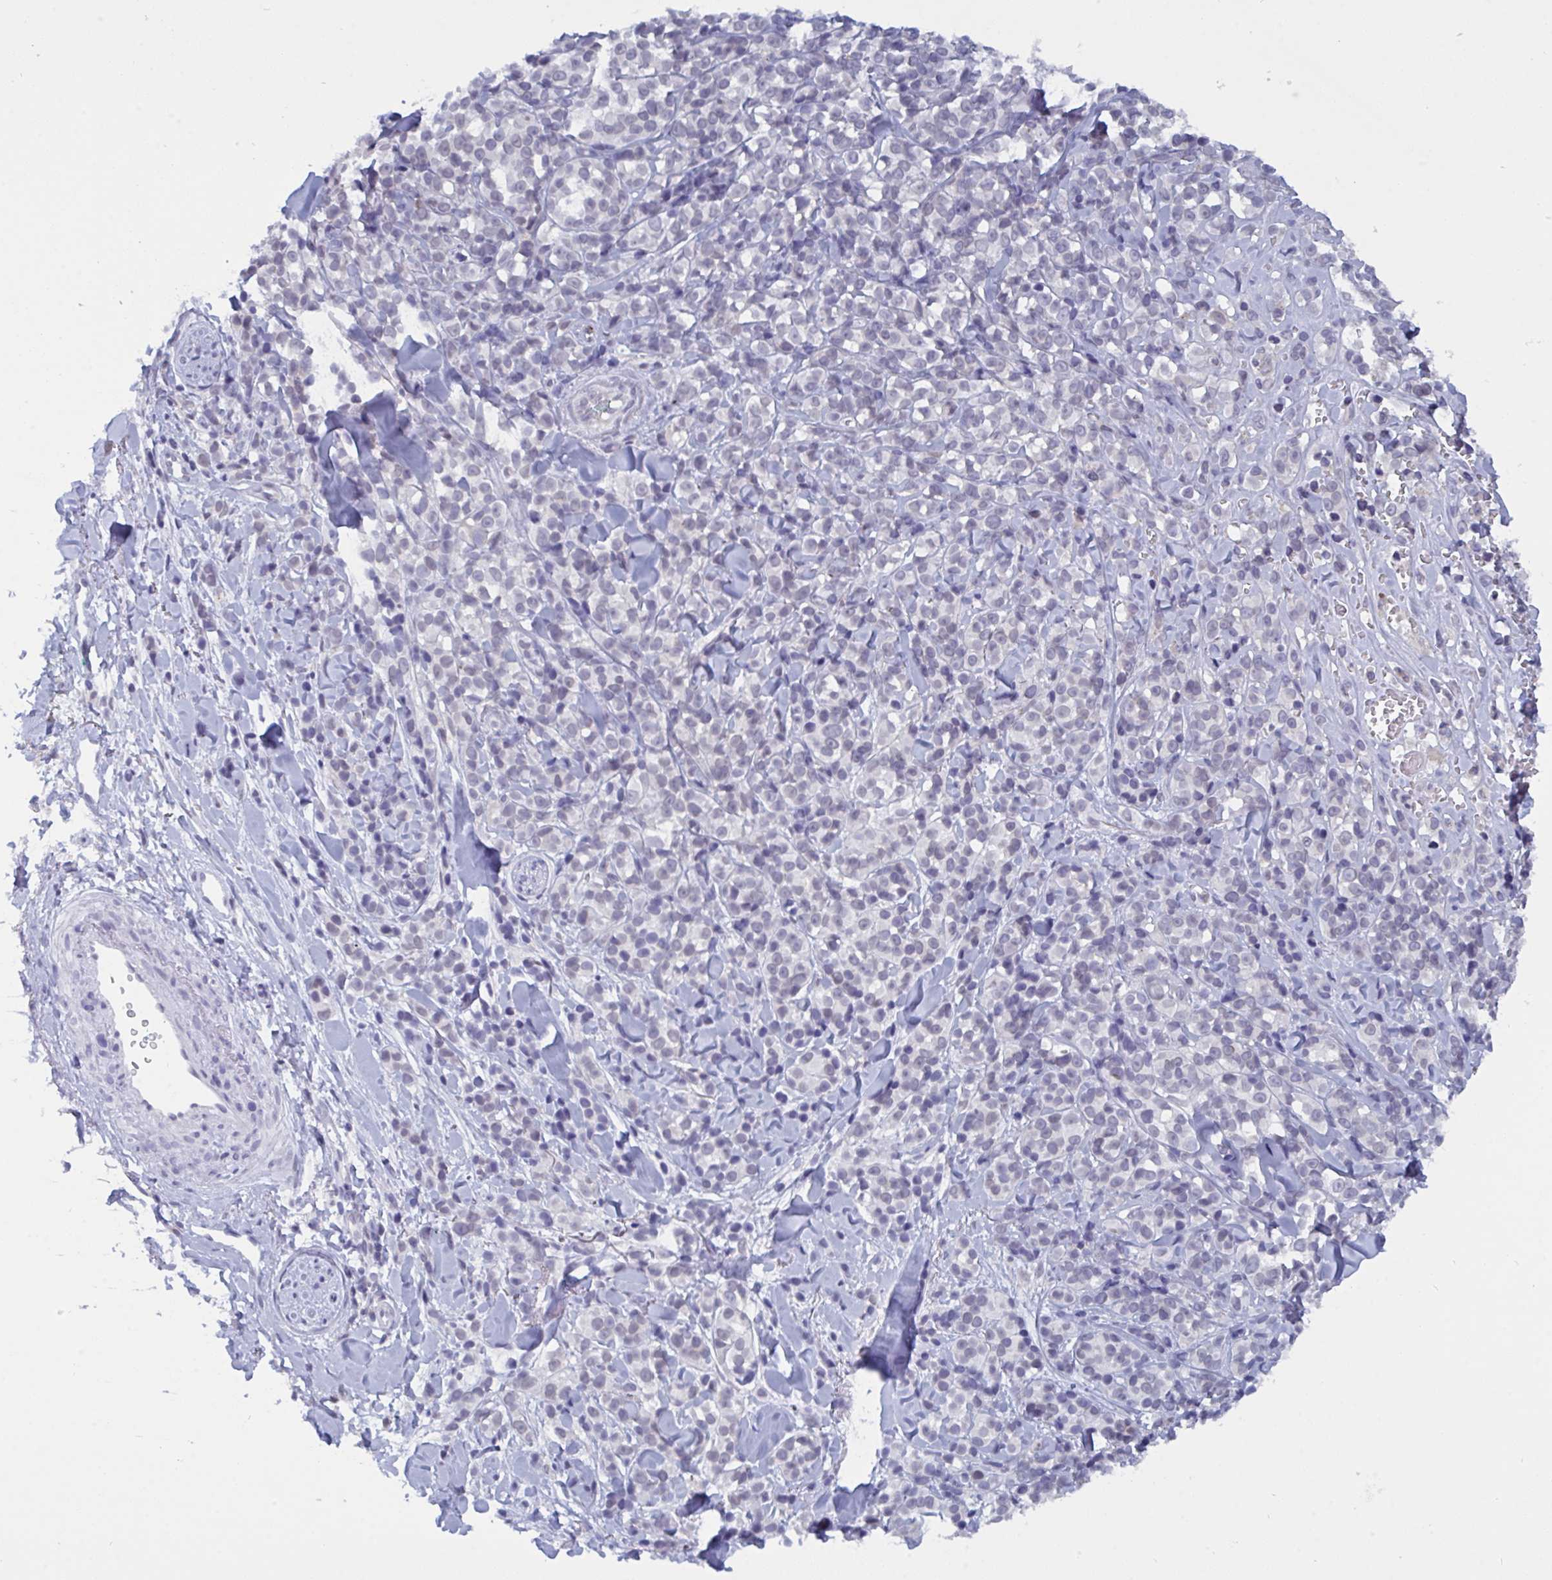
{"staining": {"intensity": "negative", "quantity": "none", "location": "none"}, "tissue": "melanoma", "cell_type": "Tumor cells", "image_type": "cancer", "snomed": [{"axis": "morphology", "description": "Malignant melanoma, NOS"}, {"axis": "topography", "description": "Skin"}], "caption": "The IHC image has no significant staining in tumor cells of malignant melanoma tissue.", "gene": "SERPINB13", "patient": {"sex": "male", "age": 85}}